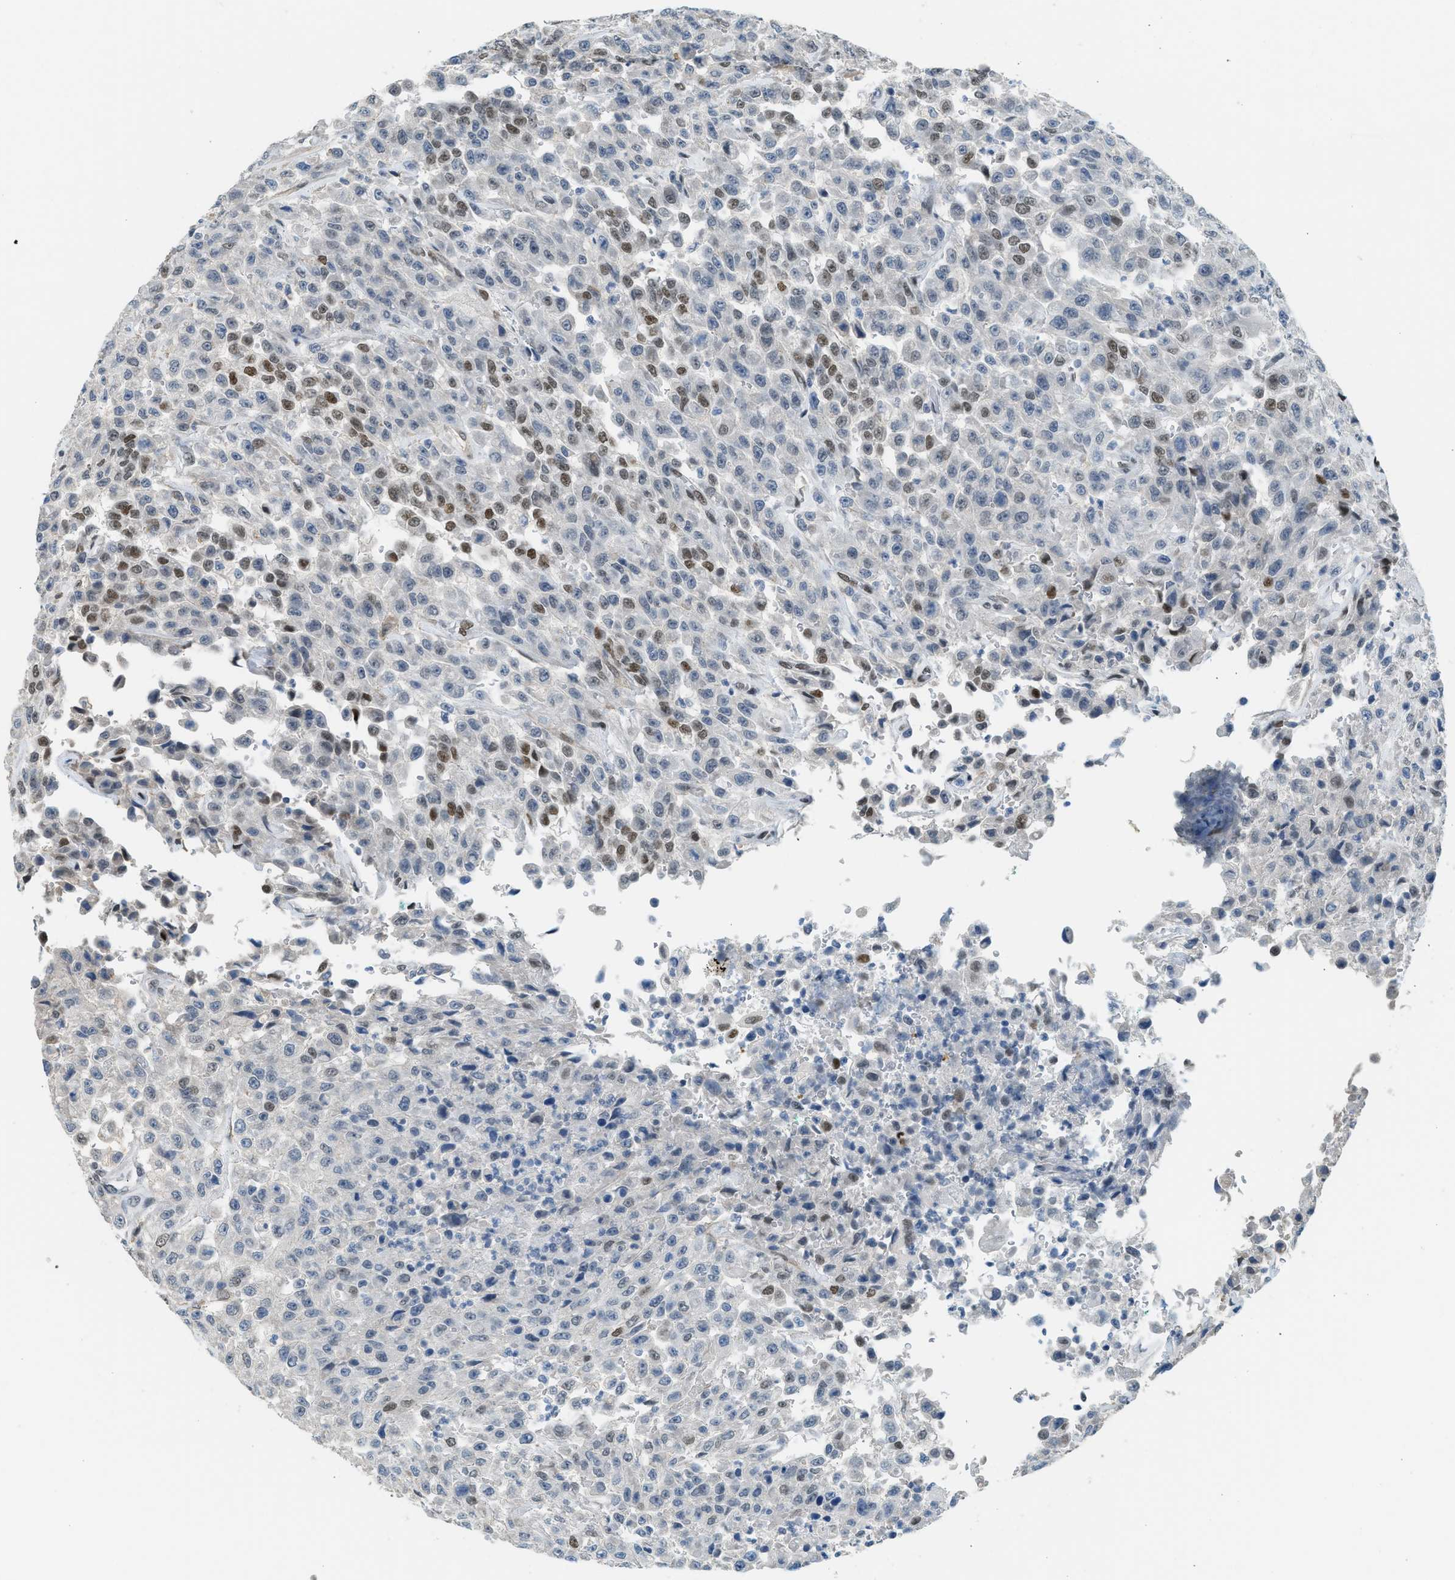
{"staining": {"intensity": "moderate", "quantity": "<25%", "location": "nuclear"}, "tissue": "urothelial cancer", "cell_type": "Tumor cells", "image_type": "cancer", "snomed": [{"axis": "morphology", "description": "Urothelial carcinoma, High grade"}, {"axis": "topography", "description": "Urinary bladder"}], "caption": "A micrograph showing moderate nuclear staining in approximately <25% of tumor cells in high-grade urothelial carcinoma, as visualized by brown immunohistochemical staining.", "gene": "ZBTB20", "patient": {"sex": "male", "age": 46}}